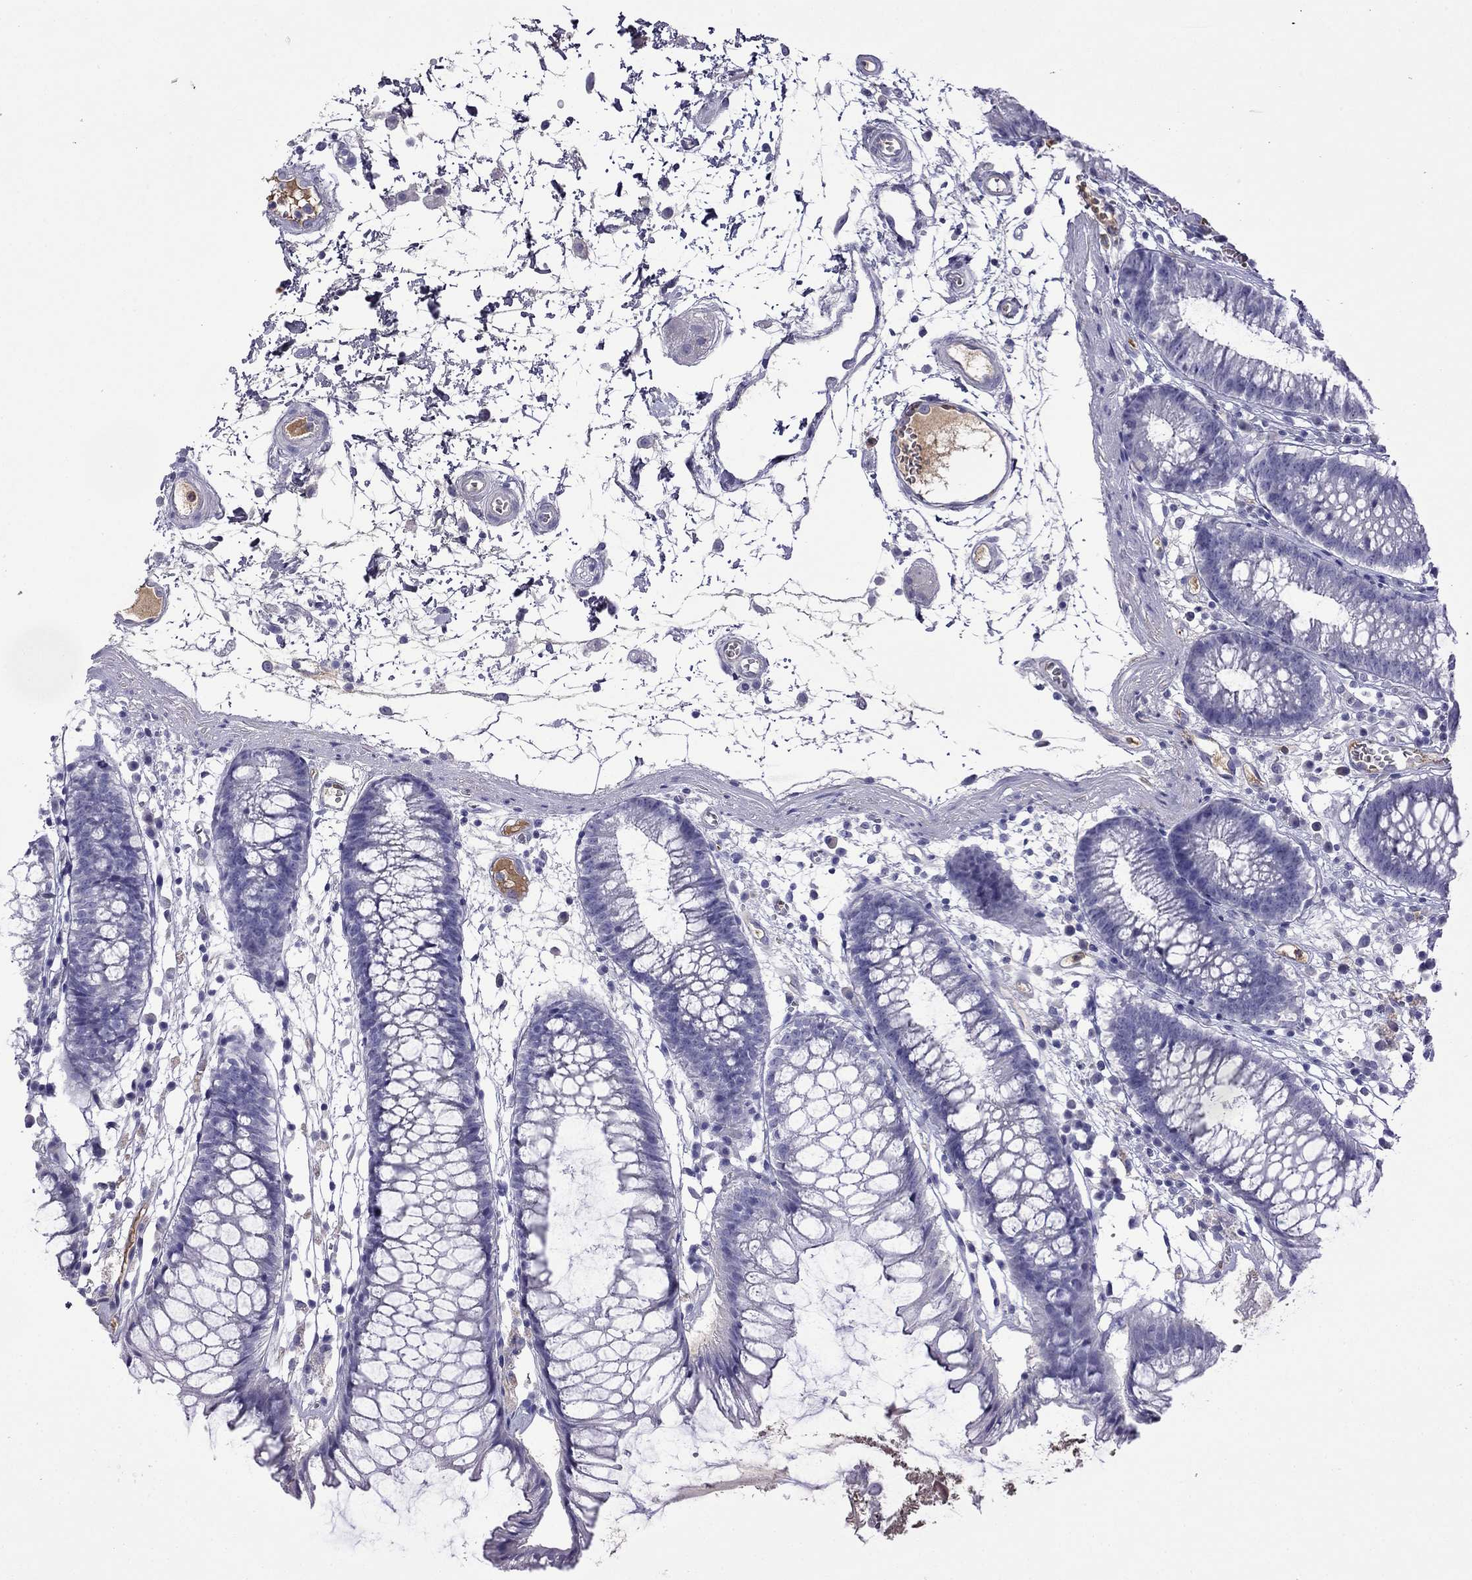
{"staining": {"intensity": "negative", "quantity": "none", "location": "none"}, "tissue": "colon", "cell_type": "Endothelial cells", "image_type": "normal", "snomed": [{"axis": "morphology", "description": "Normal tissue, NOS"}, {"axis": "morphology", "description": "Adenocarcinoma, NOS"}, {"axis": "topography", "description": "Colon"}], "caption": "Immunohistochemical staining of unremarkable human colon shows no significant staining in endothelial cells.", "gene": "CDHR4", "patient": {"sex": "male", "age": 65}}